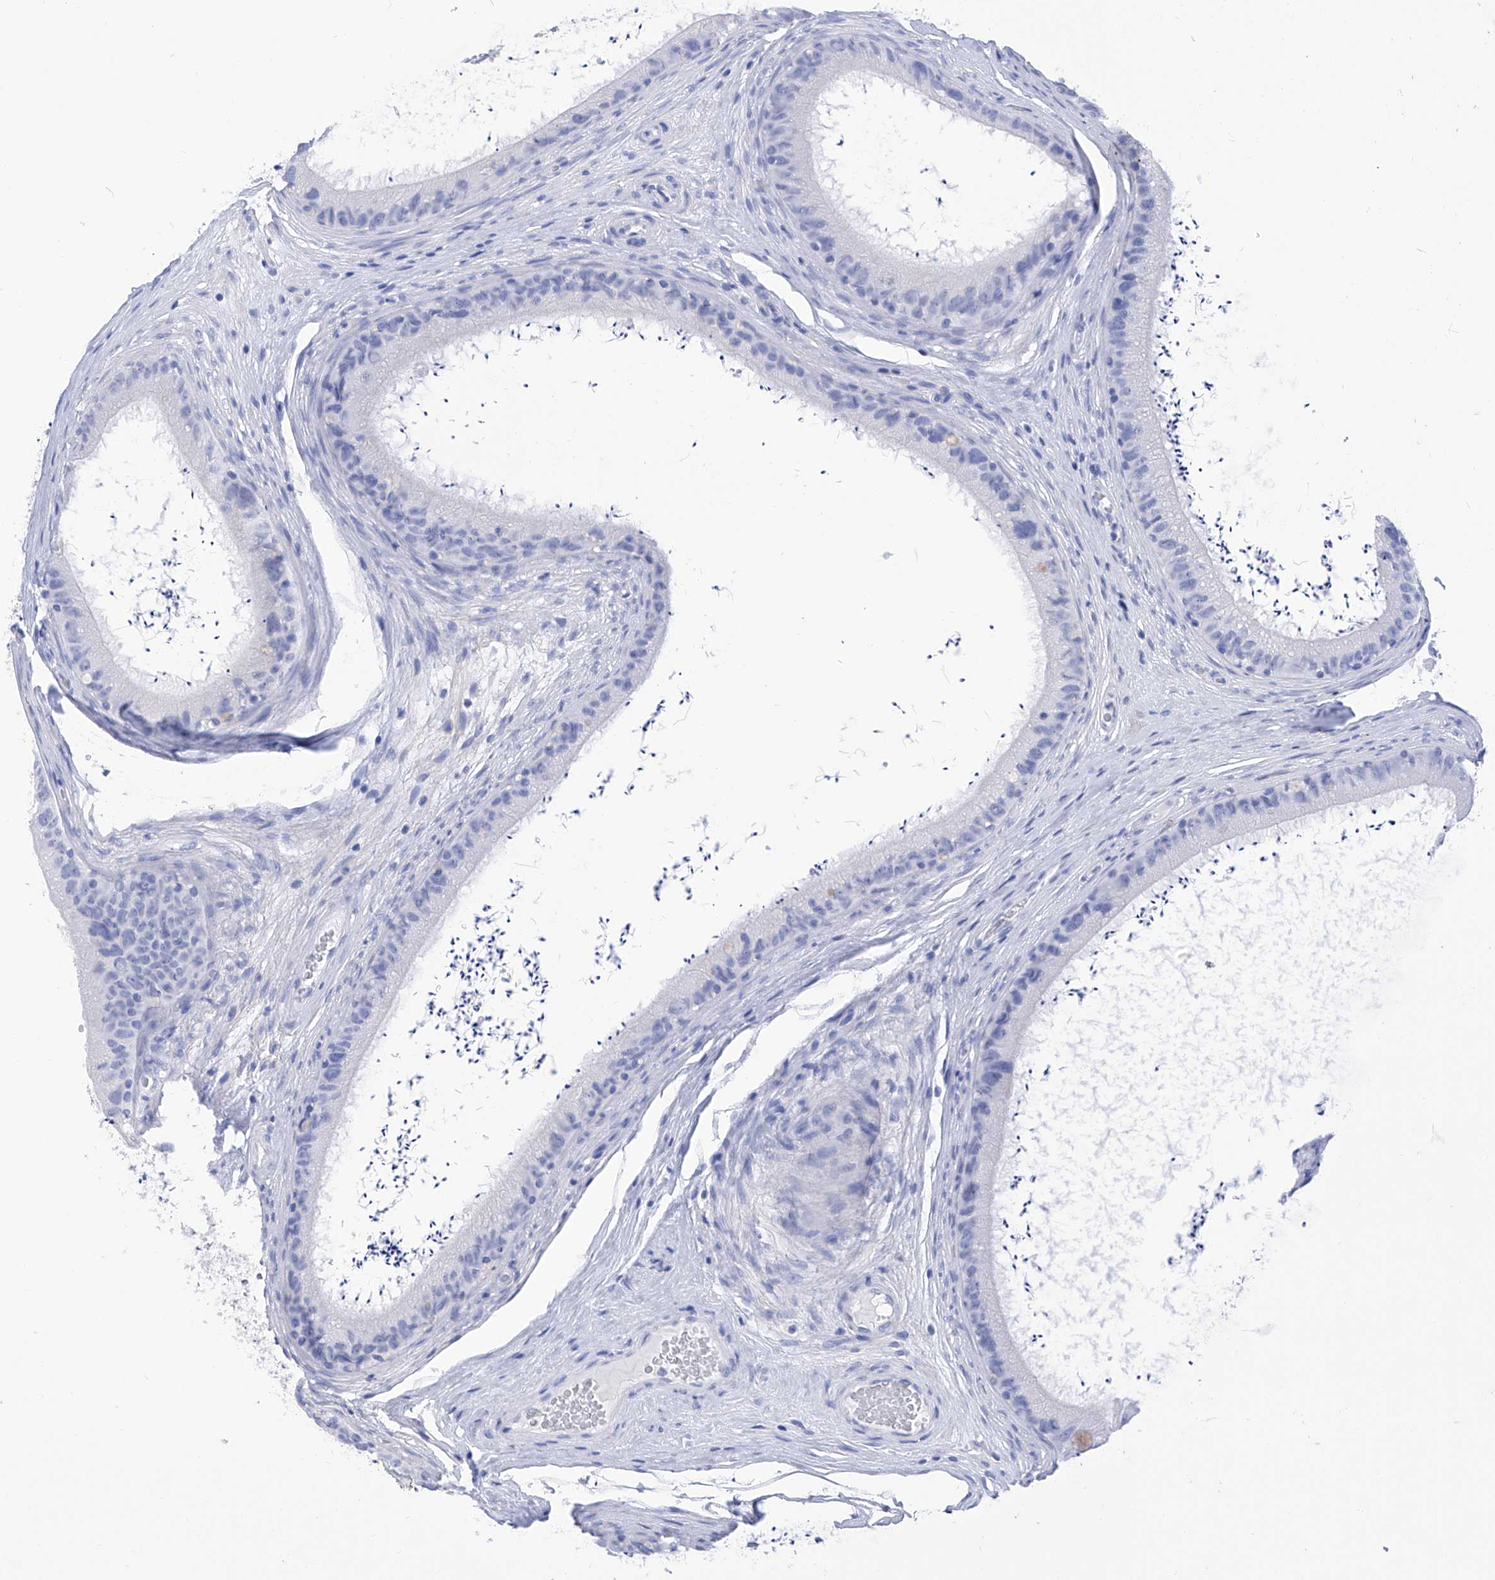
{"staining": {"intensity": "negative", "quantity": "none", "location": "none"}, "tissue": "epididymis", "cell_type": "Glandular cells", "image_type": "normal", "snomed": [{"axis": "morphology", "description": "Normal tissue, NOS"}, {"axis": "topography", "description": "Epididymis, spermatic cord, NOS"}], "caption": "Immunohistochemistry (IHC) photomicrograph of normal human epididymis stained for a protein (brown), which reveals no expression in glandular cells. The staining was performed using DAB to visualize the protein expression in brown, while the nuclei were stained in blue with hematoxylin (Magnification: 20x).", "gene": "FLG", "patient": {"sex": "male", "age": 50}}